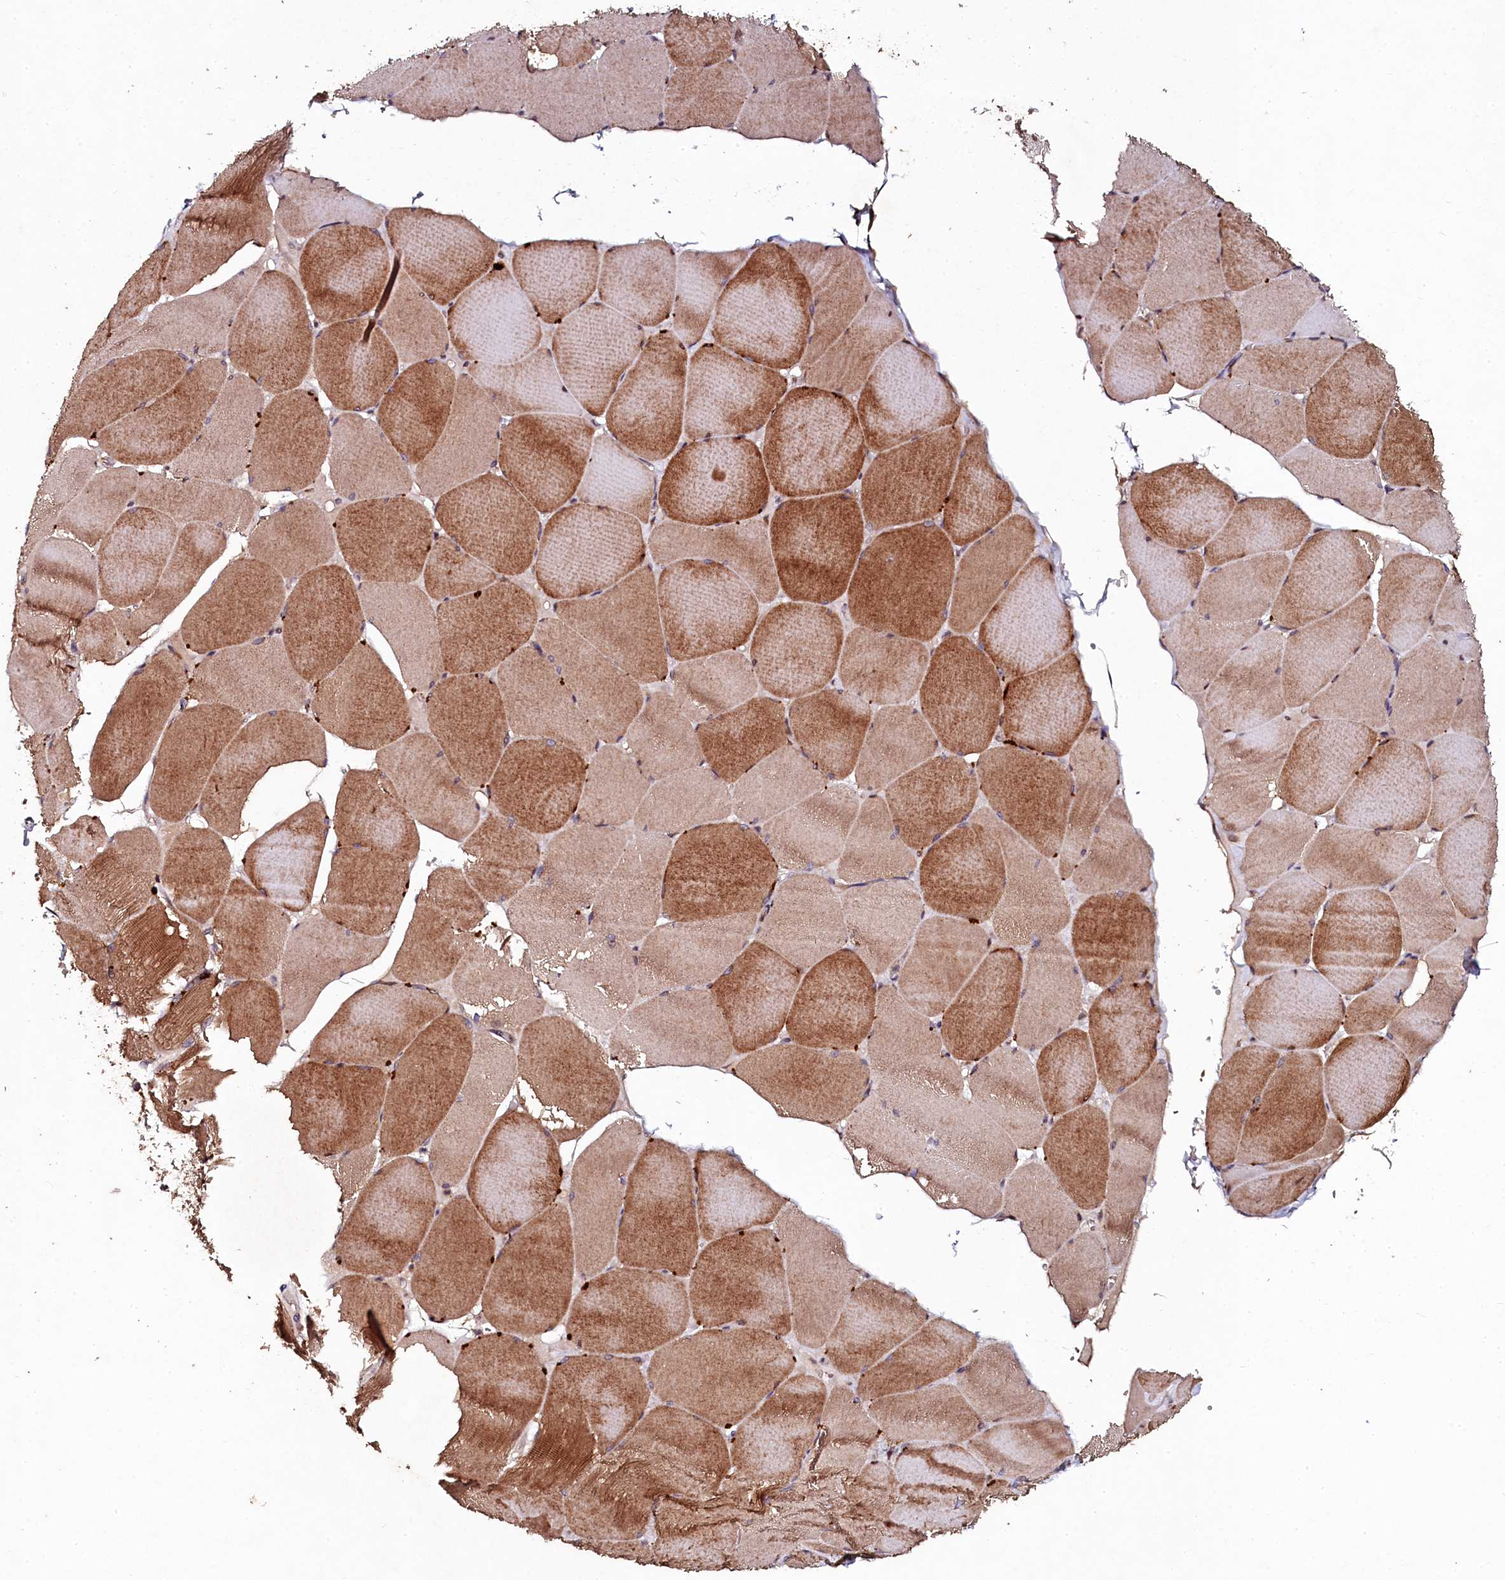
{"staining": {"intensity": "moderate", "quantity": ">75%", "location": "cytoplasmic/membranous"}, "tissue": "skeletal muscle", "cell_type": "Myocytes", "image_type": "normal", "snomed": [{"axis": "morphology", "description": "Normal tissue, NOS"}, {"axis": "topography", "description": "Skeletal muscle"}, {"axis": "topography", "description": "Head-Neck"}], "caption": "Immunohistochemical staining of benign skeletal muscle shows medium levels of moderate cytoplasmic/membranous staining in about >75% of myocytes.", "gene": "SEC24C", "patient": {"sex": "male", "age": 66}}